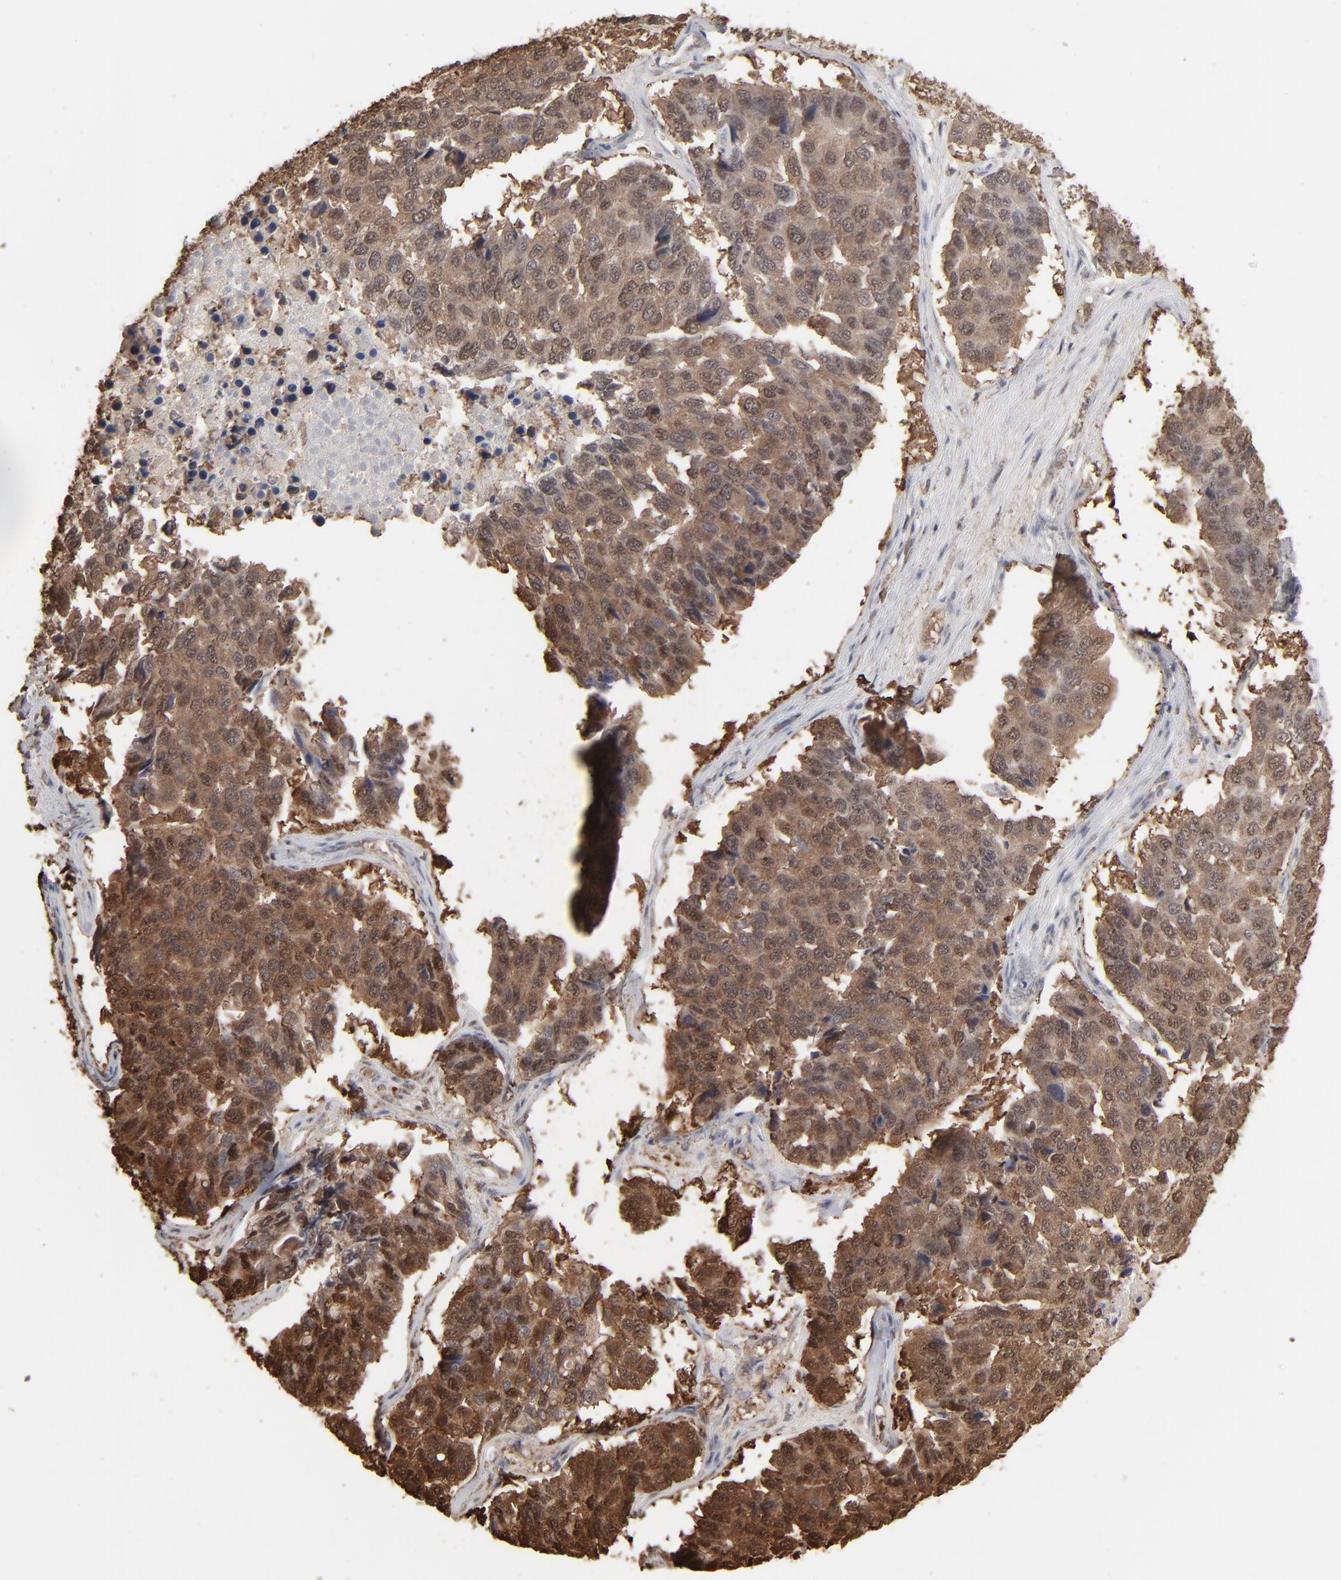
{"staining": {"intensity": "strong", "quantity": ">75%", "location": "cytoplasmic/membranous"}, "tissue": "pancreatic cancer", "cell_type": "Tumor cells", "image_type": "cancer", "snomed": [{"axis": "morphology", "description": "Adenocarcinoma, NOS"}, {"axis": "topography", "description": "Pancreas"}], "caption": "Tumor cells display high levels of strong cytoplasmic/membranous expression in approximately >75% of cells in pancreatic cancer (adenocarcinoma). (IHC, brightfield microscopy, high magnification).", "gene": "NME1-NME2", "patient": {"sex": "male", "age": 50}}